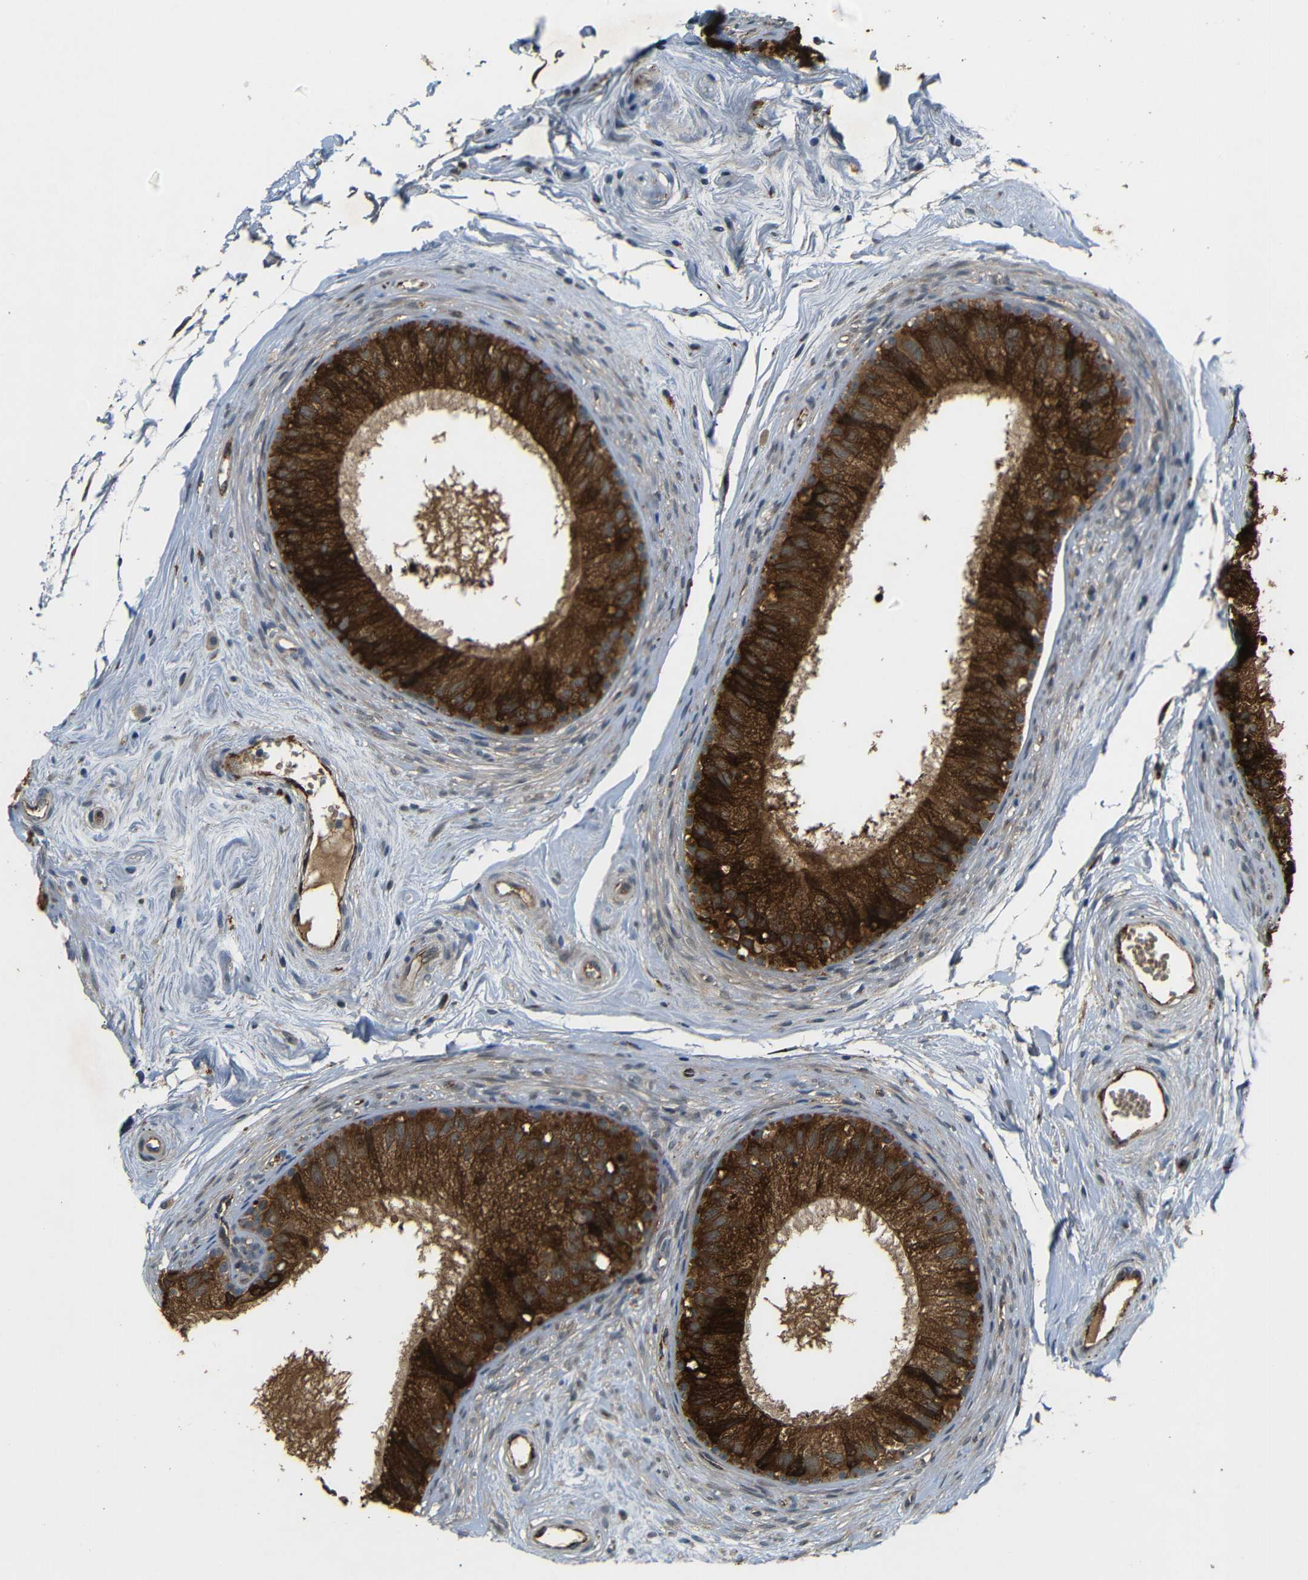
{"staining": {"intensity": "strong", "quantity": ">75%", "location": "cytoplasmic/membranous"}, "tissue": "epididymis", "cell_type": "Glandular cells", "image_type": "normal", "snomed": [{"axis": "morphology", "description": "Normal tissue, NOS"}, {"axis": "topography", "description": "Epididymis"}], "caption": "Immunohistochemical staining of benign human epididymis exhibits strong cytoplasmic/membranous protein positivity in about >75% of glandular cells. The staining was performed using DAB (3,3'-diaminobenzidine) to visualize the protein expression in brown, while the nuclei were stained in blue with hematoxylin (Magnification: 20x).", "gene": "ATP7A", "patient": {"sex": "male", "age": 56}}